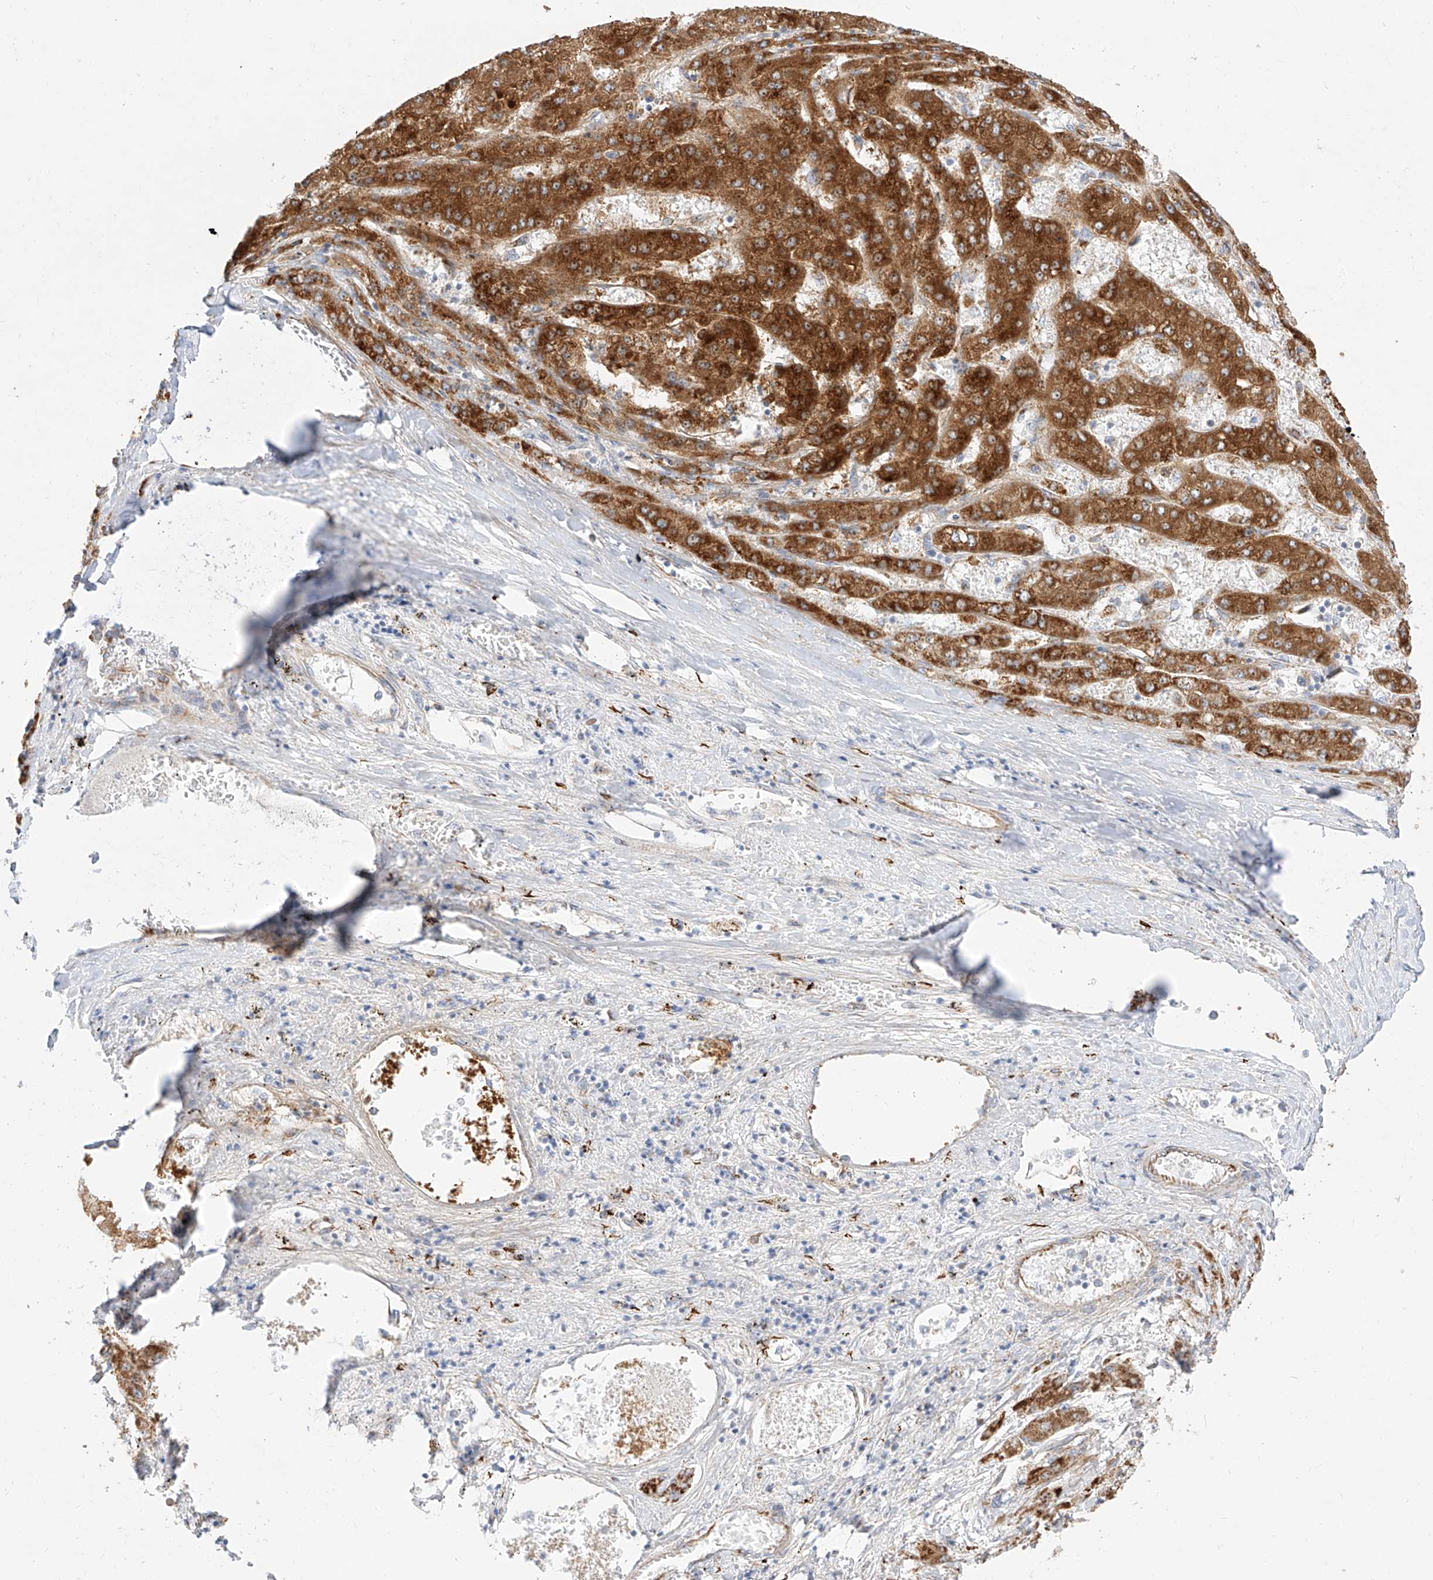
{"staining": {"intensity": "strong", "quantity": ">75%", "location": "cytoplasmic/membranous"}, "tissue": "liver cancer", "cell_type": "Tumor cells", "image_type": "cancer", "snomed": [{"axis": "morphology", "description": "Carcinoma, Hepatocellular, NOS"}, {"axis": "topography", "description": "Liver"}], "caption": "Immunohistochemistry (IHC) (DAB (3,3'-diaminobenzidine)) staining of liver cancer (hepatocellular carcinoma) demonstrates strong cytoplasmic/membranous protein positivity in about >75% of tumor cells. The staining is performed using DAB brown chromogen to label protein expression. The nuclei are counter-stained blue using hematoxylin.", "gene": "CST9", "patient": {"sex": "female", "age": 73}}